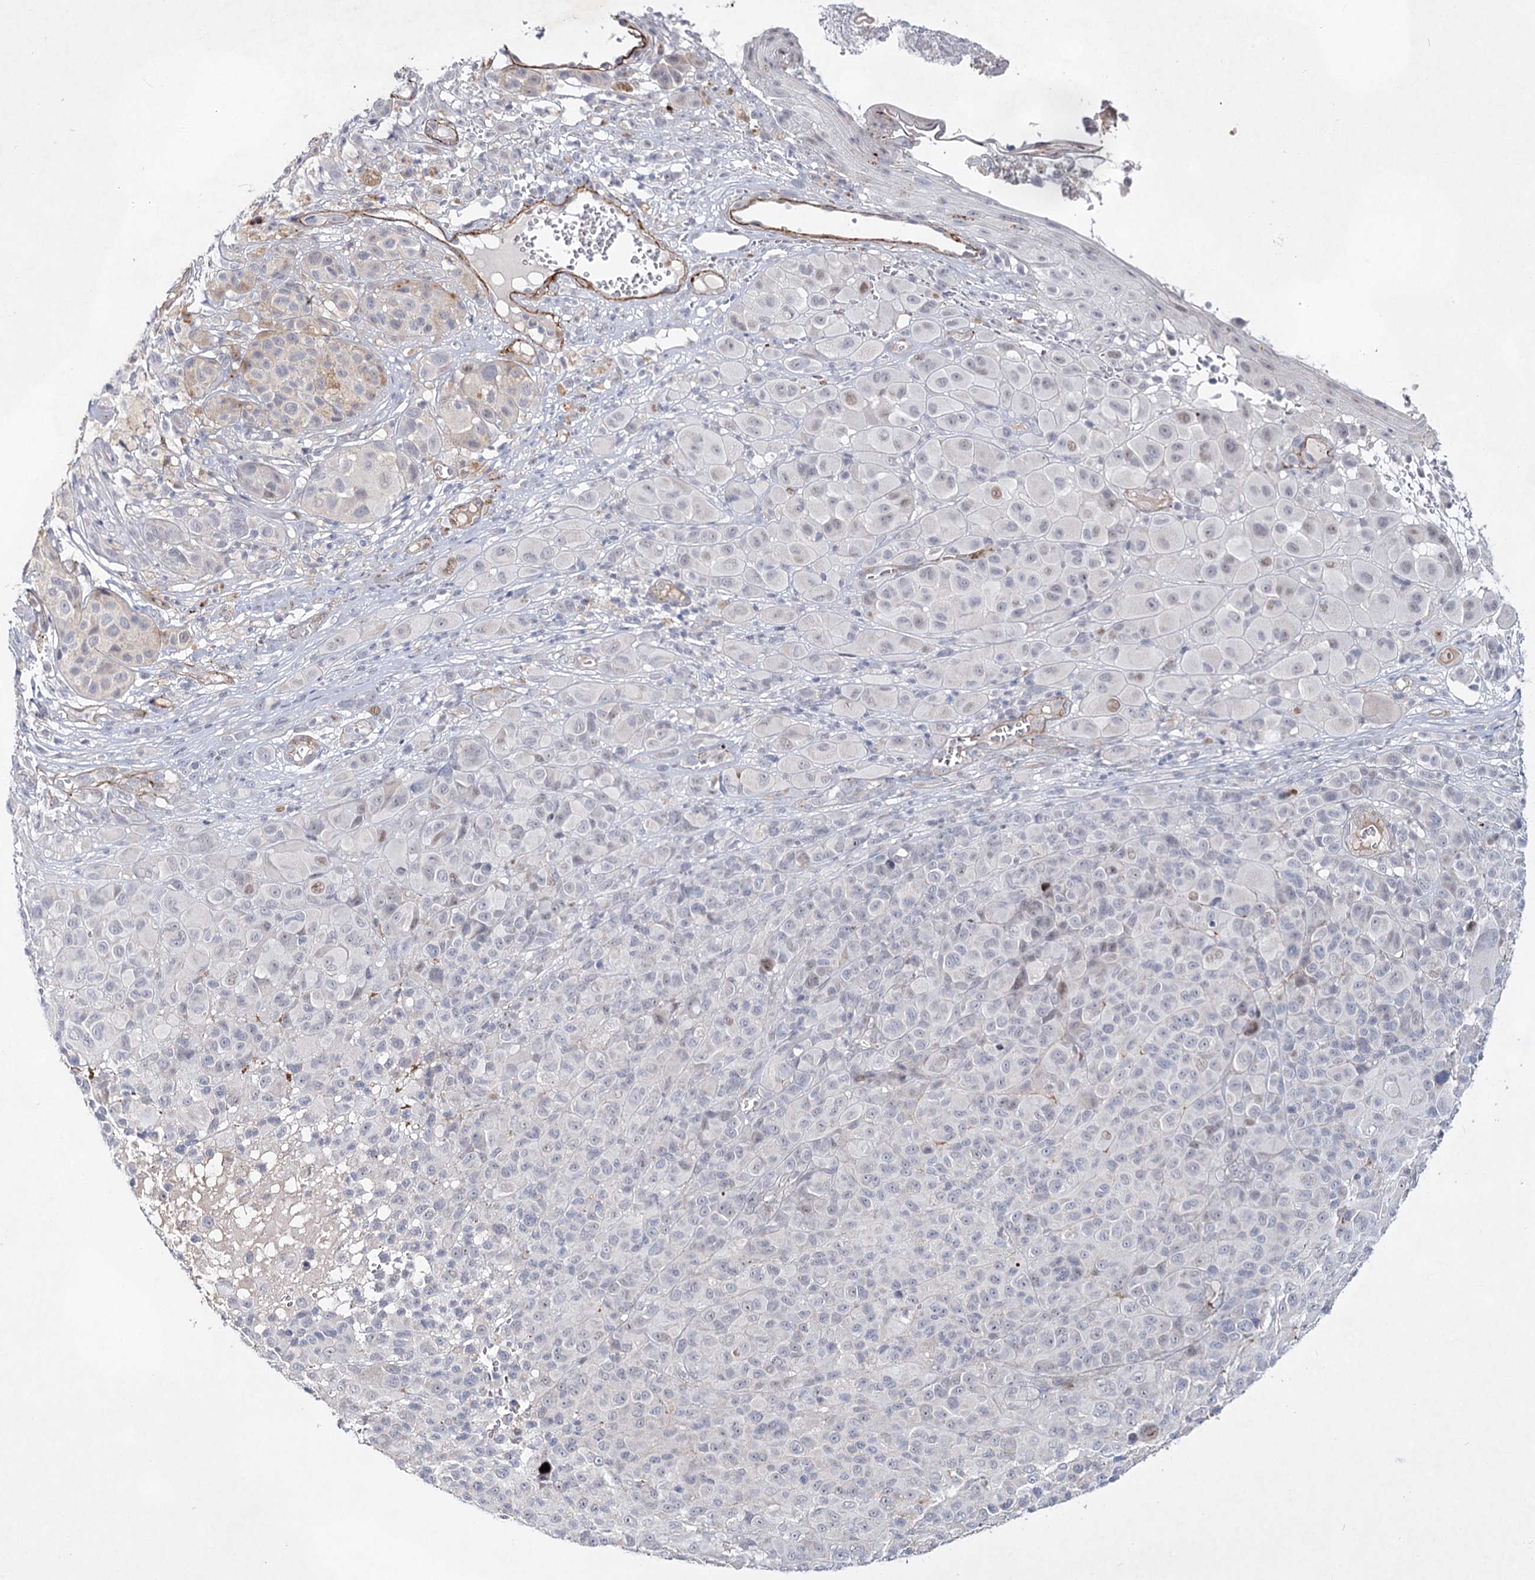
{"staining": {"intensity": "negative", "quantity": "none", "location": "none"}, "tissue": "melanoma", "cell_type": "Tumor cells", "image_type": "cancer", "snomed": [{"axis": "morphology", "description": "Malignant melanoma, NOS"}, {"axis": "topography", "description": "Skin of trunk"}], "caption": "Malignant melanoma was stained to show a protein in brown. There is no significant positivity in tumor cells. (DAB immunohistochemistry (IHC), high magnification).", "gene": "ATL2", "patient": {"sex": "male", "age": 71}}